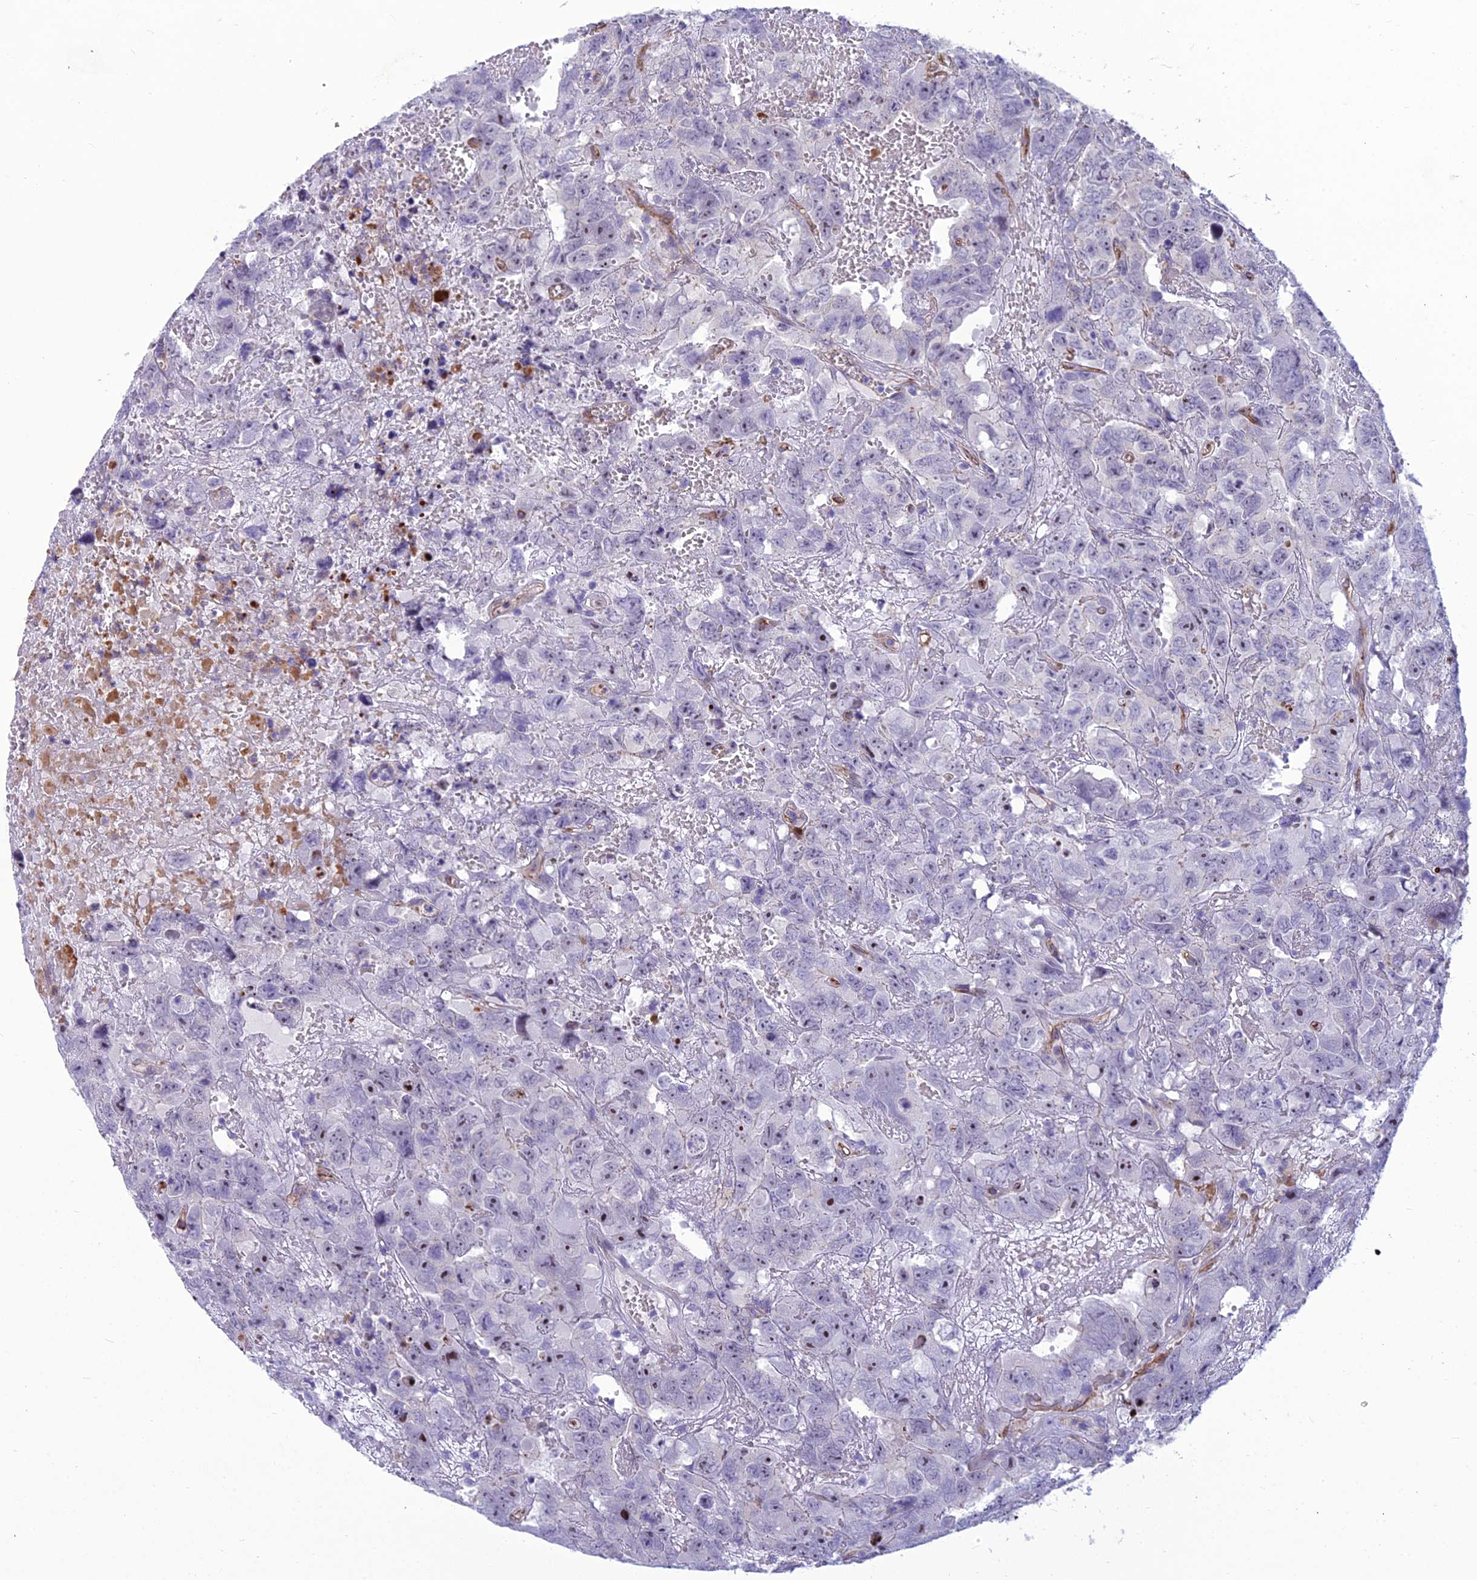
{"staining": {"intensity": "negative", "quantity": "none", "location": "none"}, "tissue": "testis cancer", "cell_type": "Tumor cells", "image_type": "cancer", "snomed": [{"axis": "morphology", "description": "Carcinoma, Embryonal, NOS"}, {"axis": "topography", "description": "Testis"}], "caption": "Immunohistochemistry photomicrograph of neoplastic tissue: testis cancer (embryonal carcinoma) stained with DAB reveals no significant protein expression in tumor cells.", "gene": "BBS7", "patient": {"sex": "male", "age": 45}}